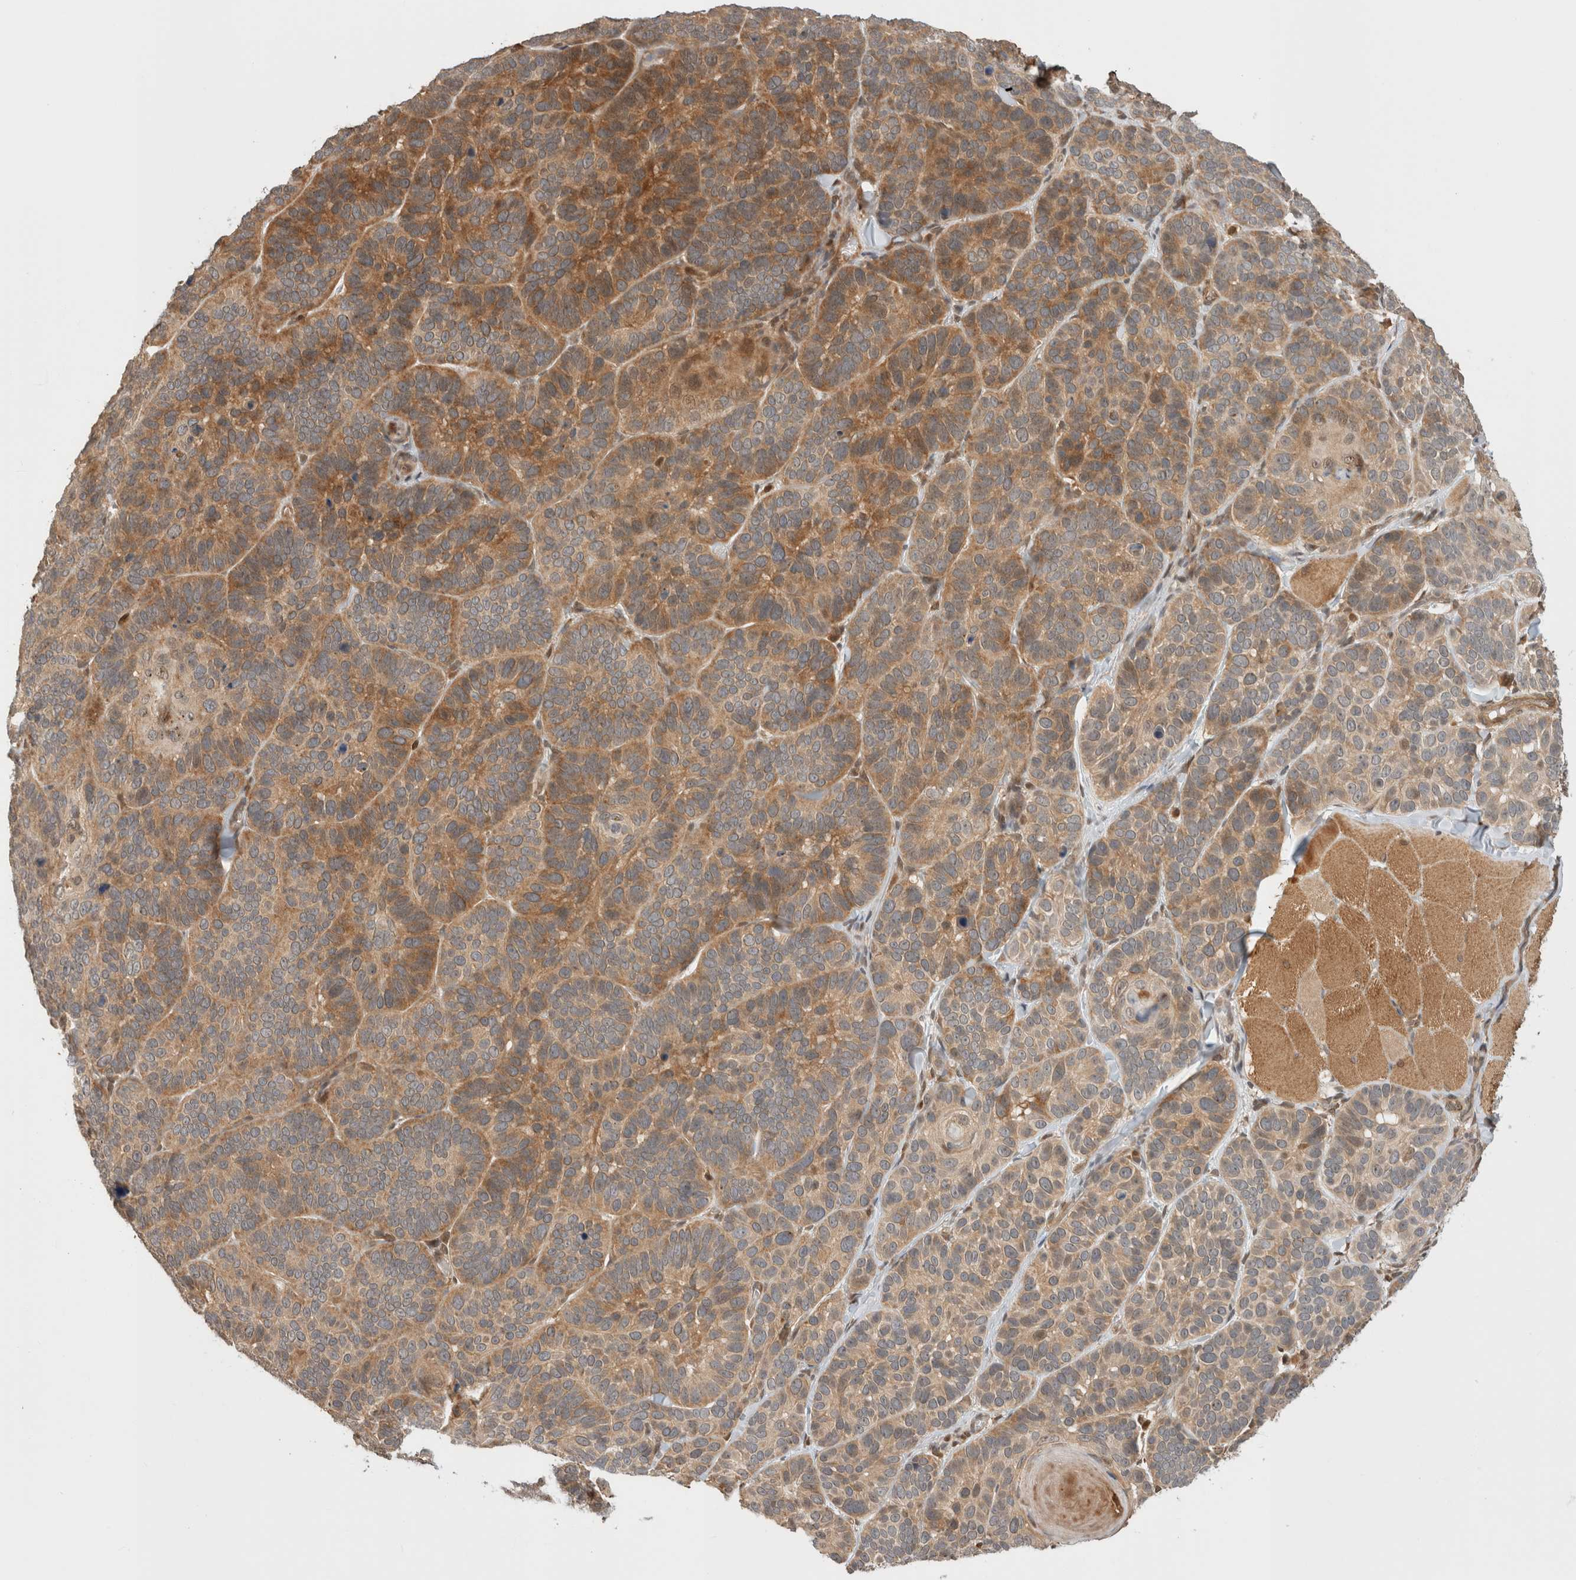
{"staining": {"intensity": "moderate", "quantity": ">75%", "location": "cytoplasmic/membranous"}, "tissue": "skin cancer", "cell_type": "Tumor cells", "image_type": "cancer", "snomed": [{"axis": "morphology", "description": "Basal cell carcinoma"}, {"axis": "topography", "description": "Skin"}], "caption": "Protein analysis of basal cell carcinoma (skin) tissue shows moderate cytoplasmic/membranous staining in about >75% of tumor cells. The staining was performed using DAB, with brown indicating positive protein expression. Nuclei are stained blue with hematoxylin.", "gene": "OTUD6B", "patient": {"sex": "male", "age": 62}}